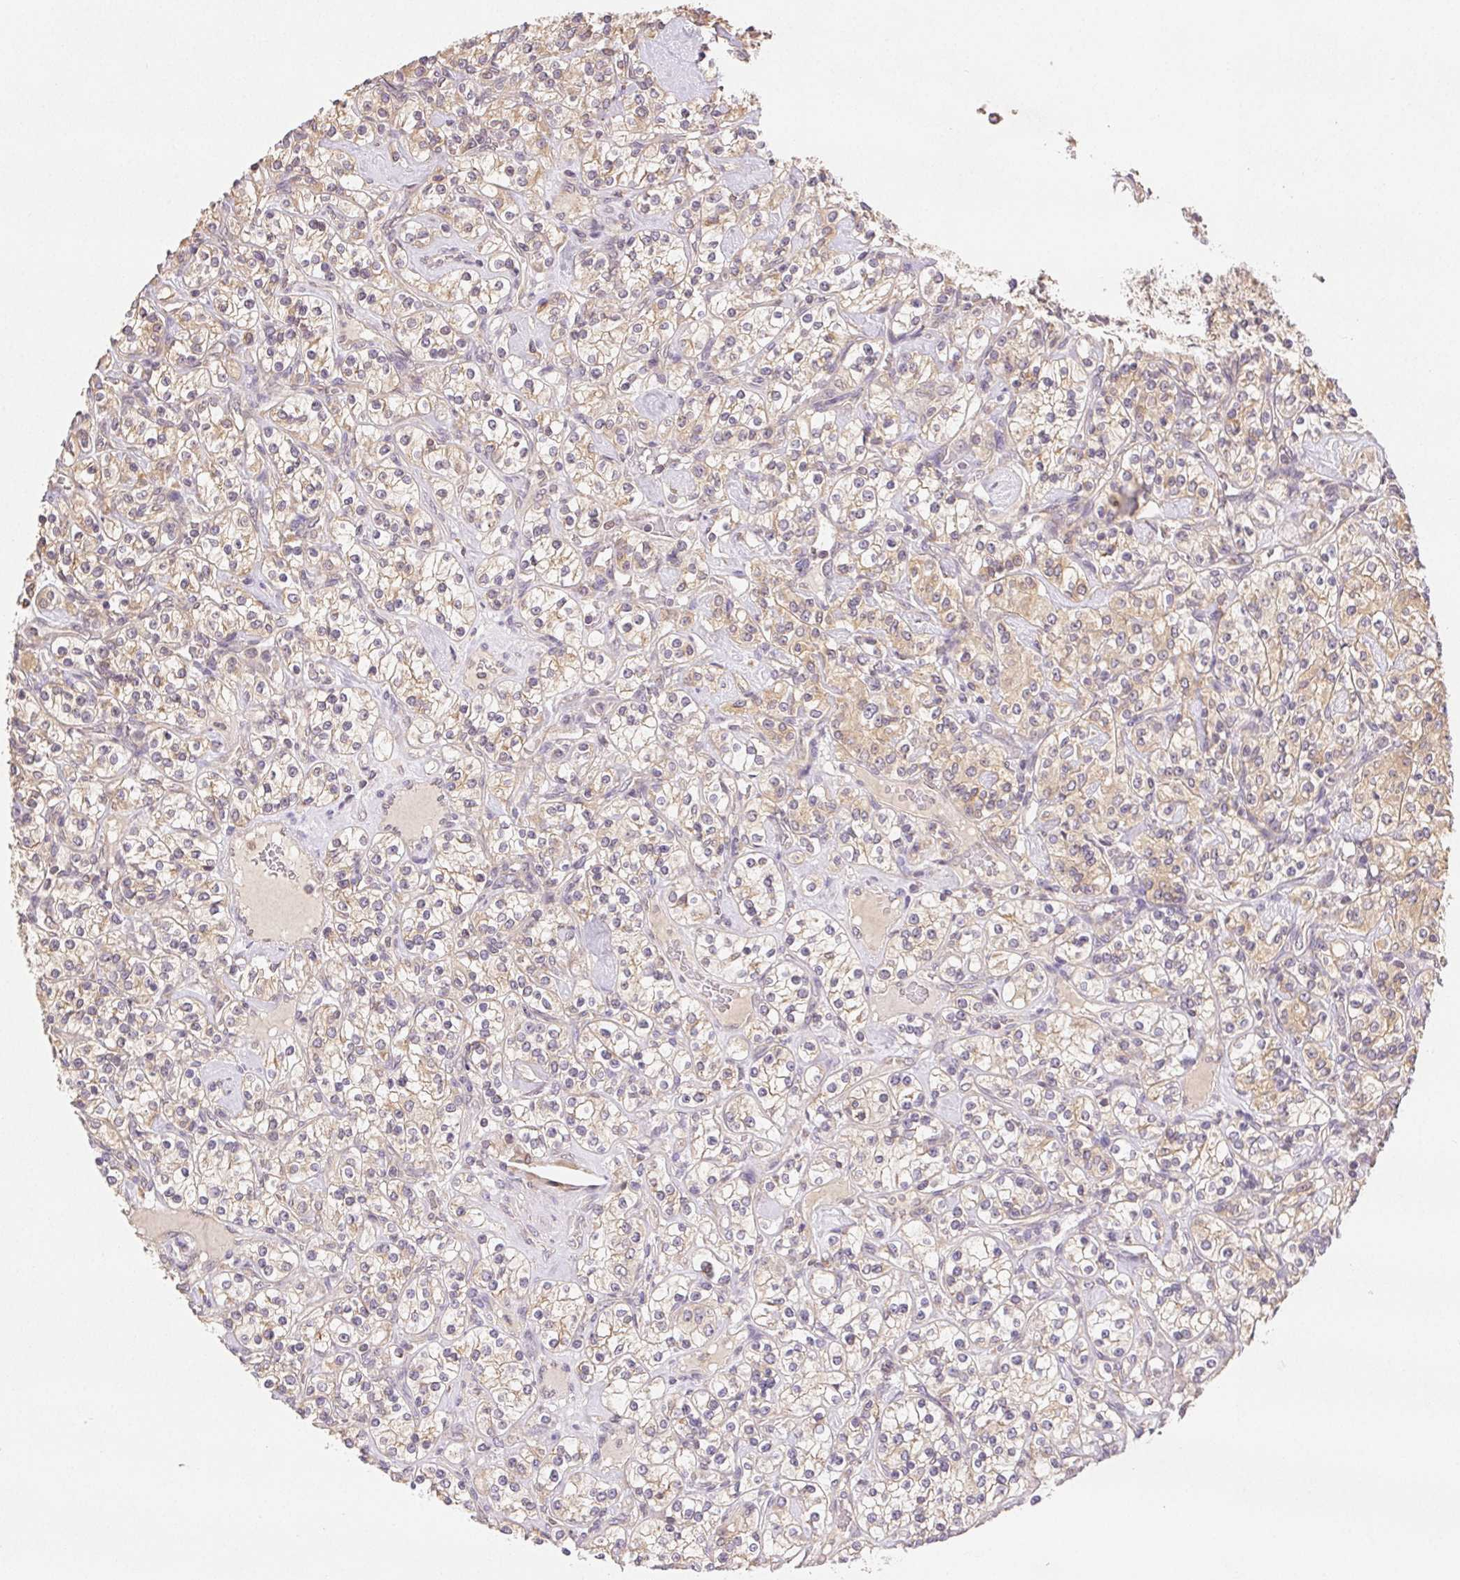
{"staining": {"intensity": "weak", "quantity": "25%-75%", "location": "cytoplasmic/membranous"}, "tissue": "renal cancer", "cell_type": "Tumor cells", "image_type": "cancer", "snomed": [{"axis": "morphology", "description": "Adenocarcinoma, NOS"}, {"axis": "topography", "description": "Kidney"}], "caption": "High-magnification brightfield microscopy of renal cancer stained with DAB (brown) and counterstained with hematoxylin (blue). tumor cells exhibit weak cytoplasmic/membranous positivity is seen in approximately25%-75% of cells.", "gene": "SEZ6L2", "patient": {"sex": "male", "age": 77}}